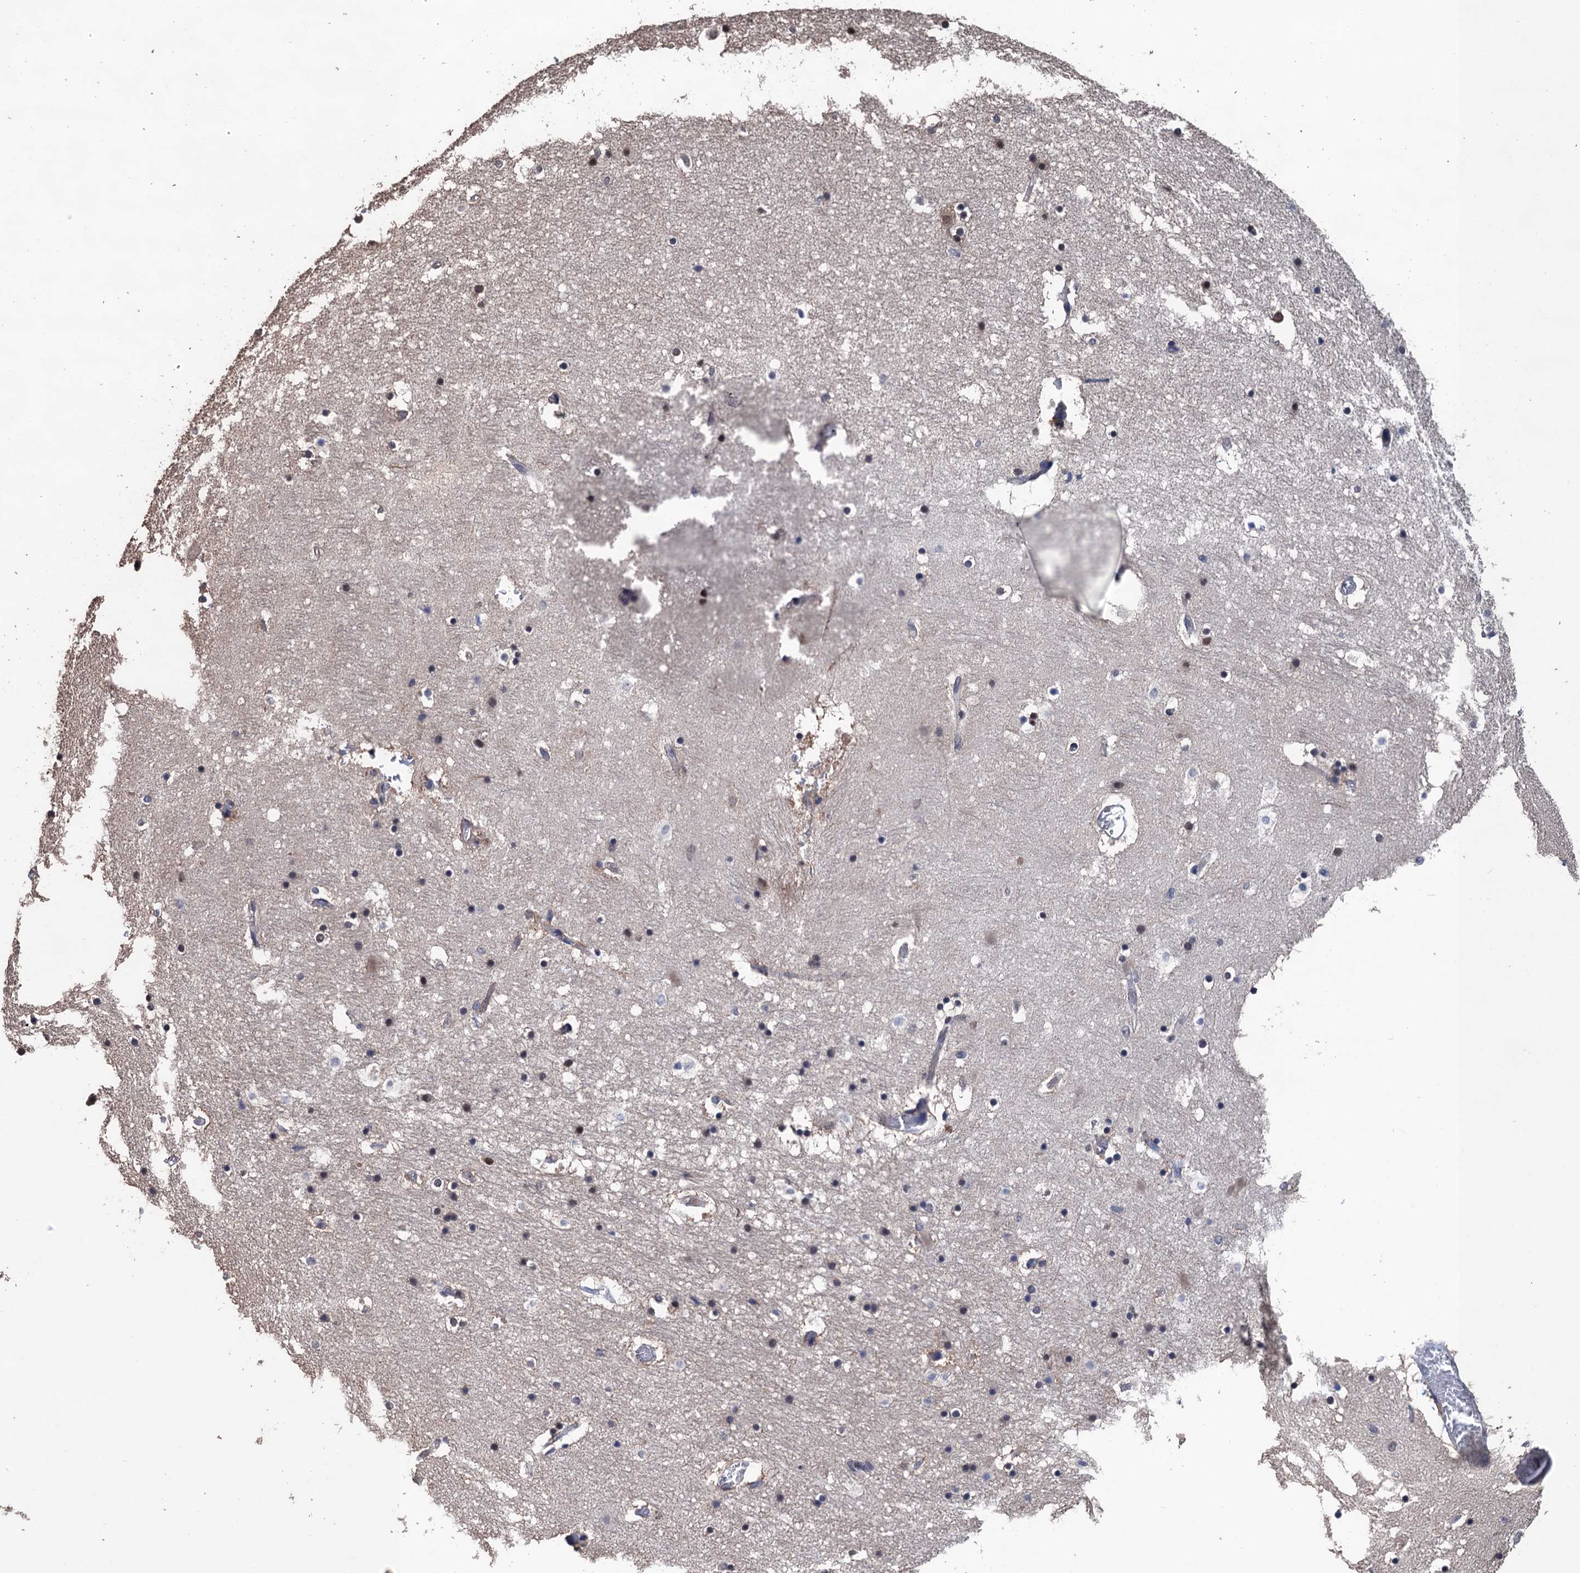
{"staining": {"intensity": "moderate", "quantity": "<25%", "location": "nuclear"}, "tissue": "hippocampus", "cell_type": "Glial cells", "image_type": "normal", "snomed": [{"axis": "morphology", "description": "Normal tissue, NOS"}, {"axis": "topography", "description": "Hippocampus"}], "caption": "An IHC image of unremarkable tissue is shown. Protein staining in brown shows moderate nuclear positivity in hippocampus within glial cells.", "gene": "ART5", "patient": {"sex": "female", "age": 52}}